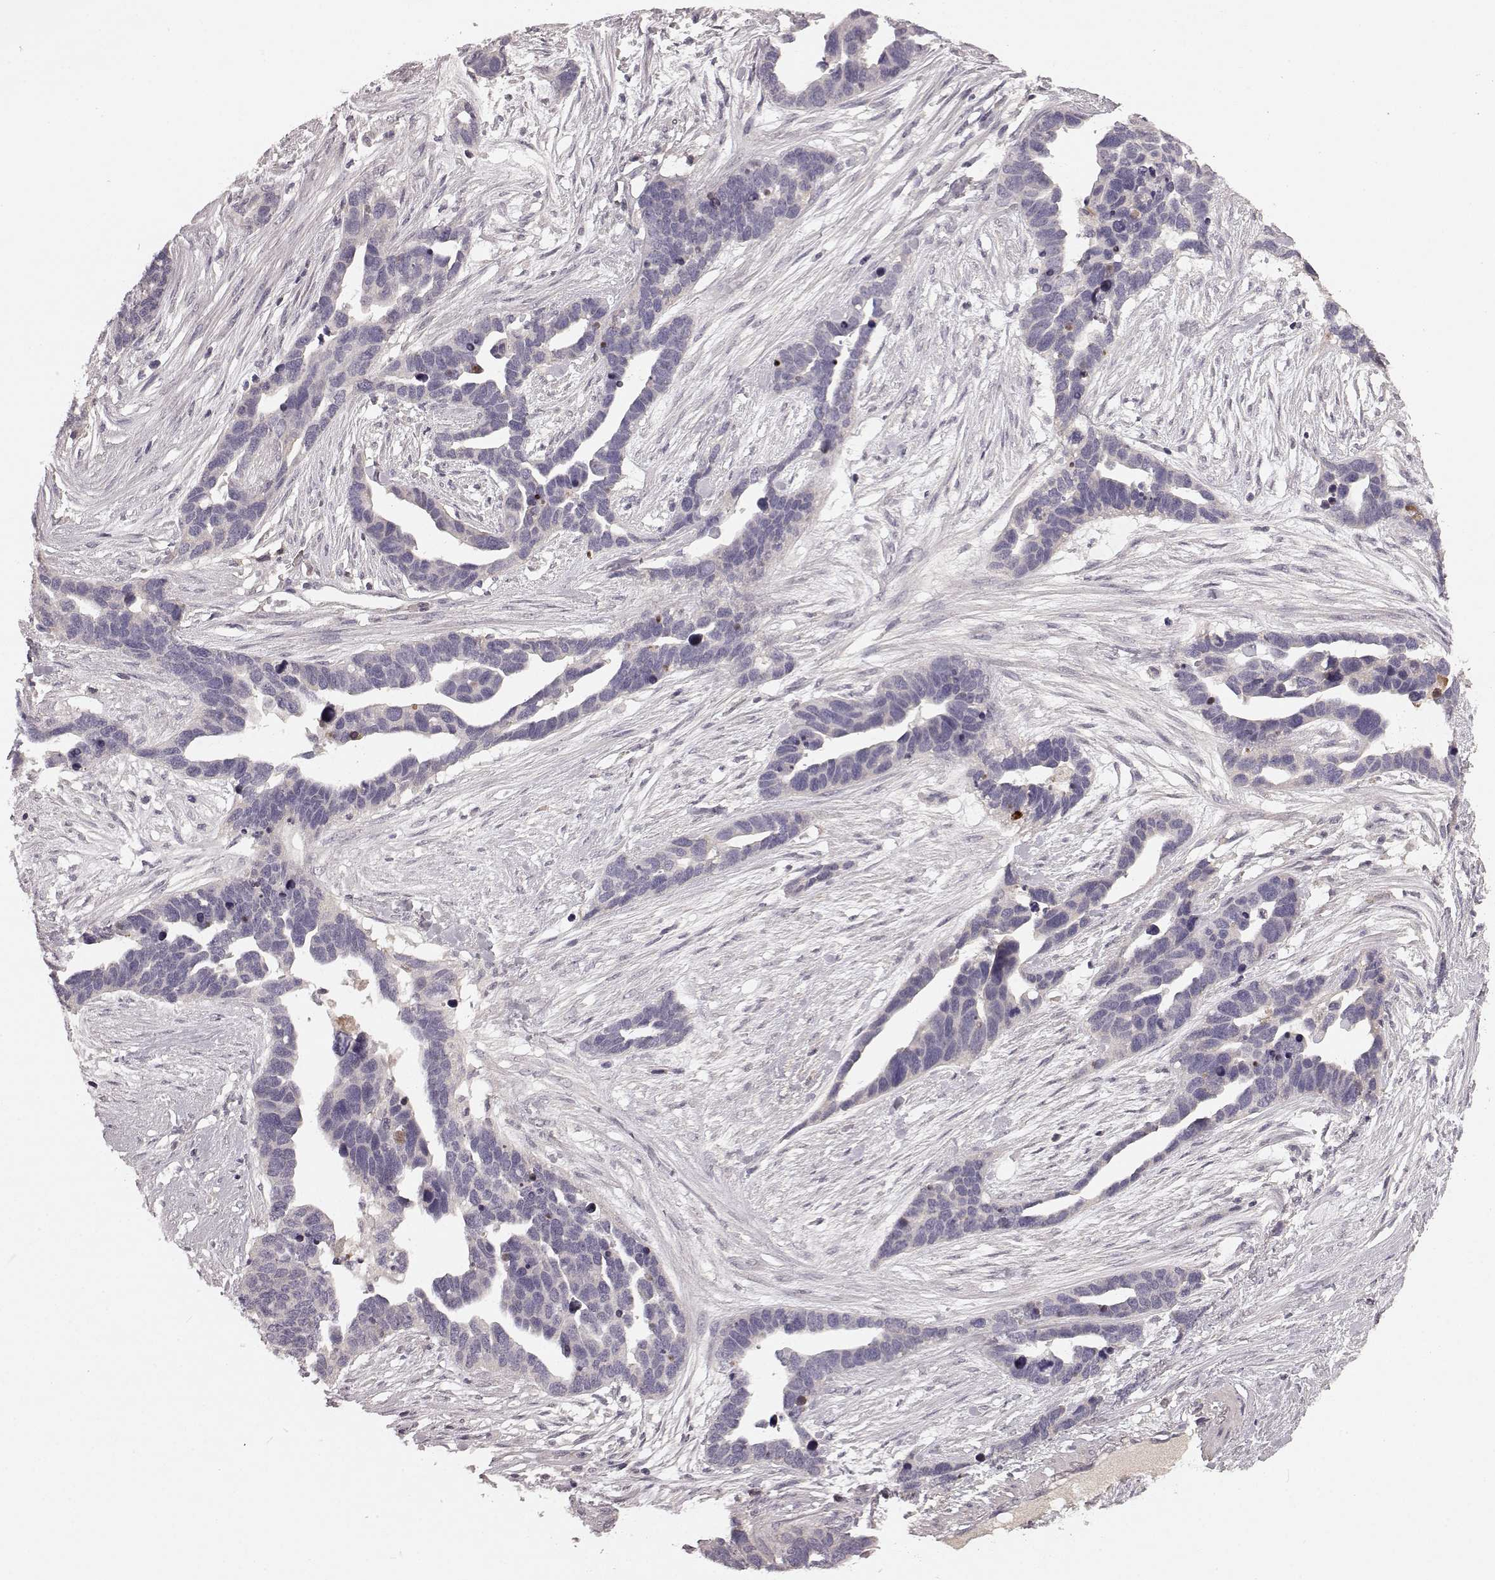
{"staining": {"intensity": "negative", "quantity": "none", "location": "none"}, "tissue": "ovarian cancer", "cell_type": "Tumor cells", "image_type": "cancer", "snomed": [{"axis": "morphology", "description": "Cystadenocarcinoma, serous, NOS"}, {"axis": "topography", "description": "Ovary"}], "caption": "This image is of ovarian cancer stained with IHC to label a protein in brown with the nuclei are counter-stained blue. There is no staining in tumor cells.", "gene": "SLC22A18", "patient": {"sex": "female", "age": 54}}